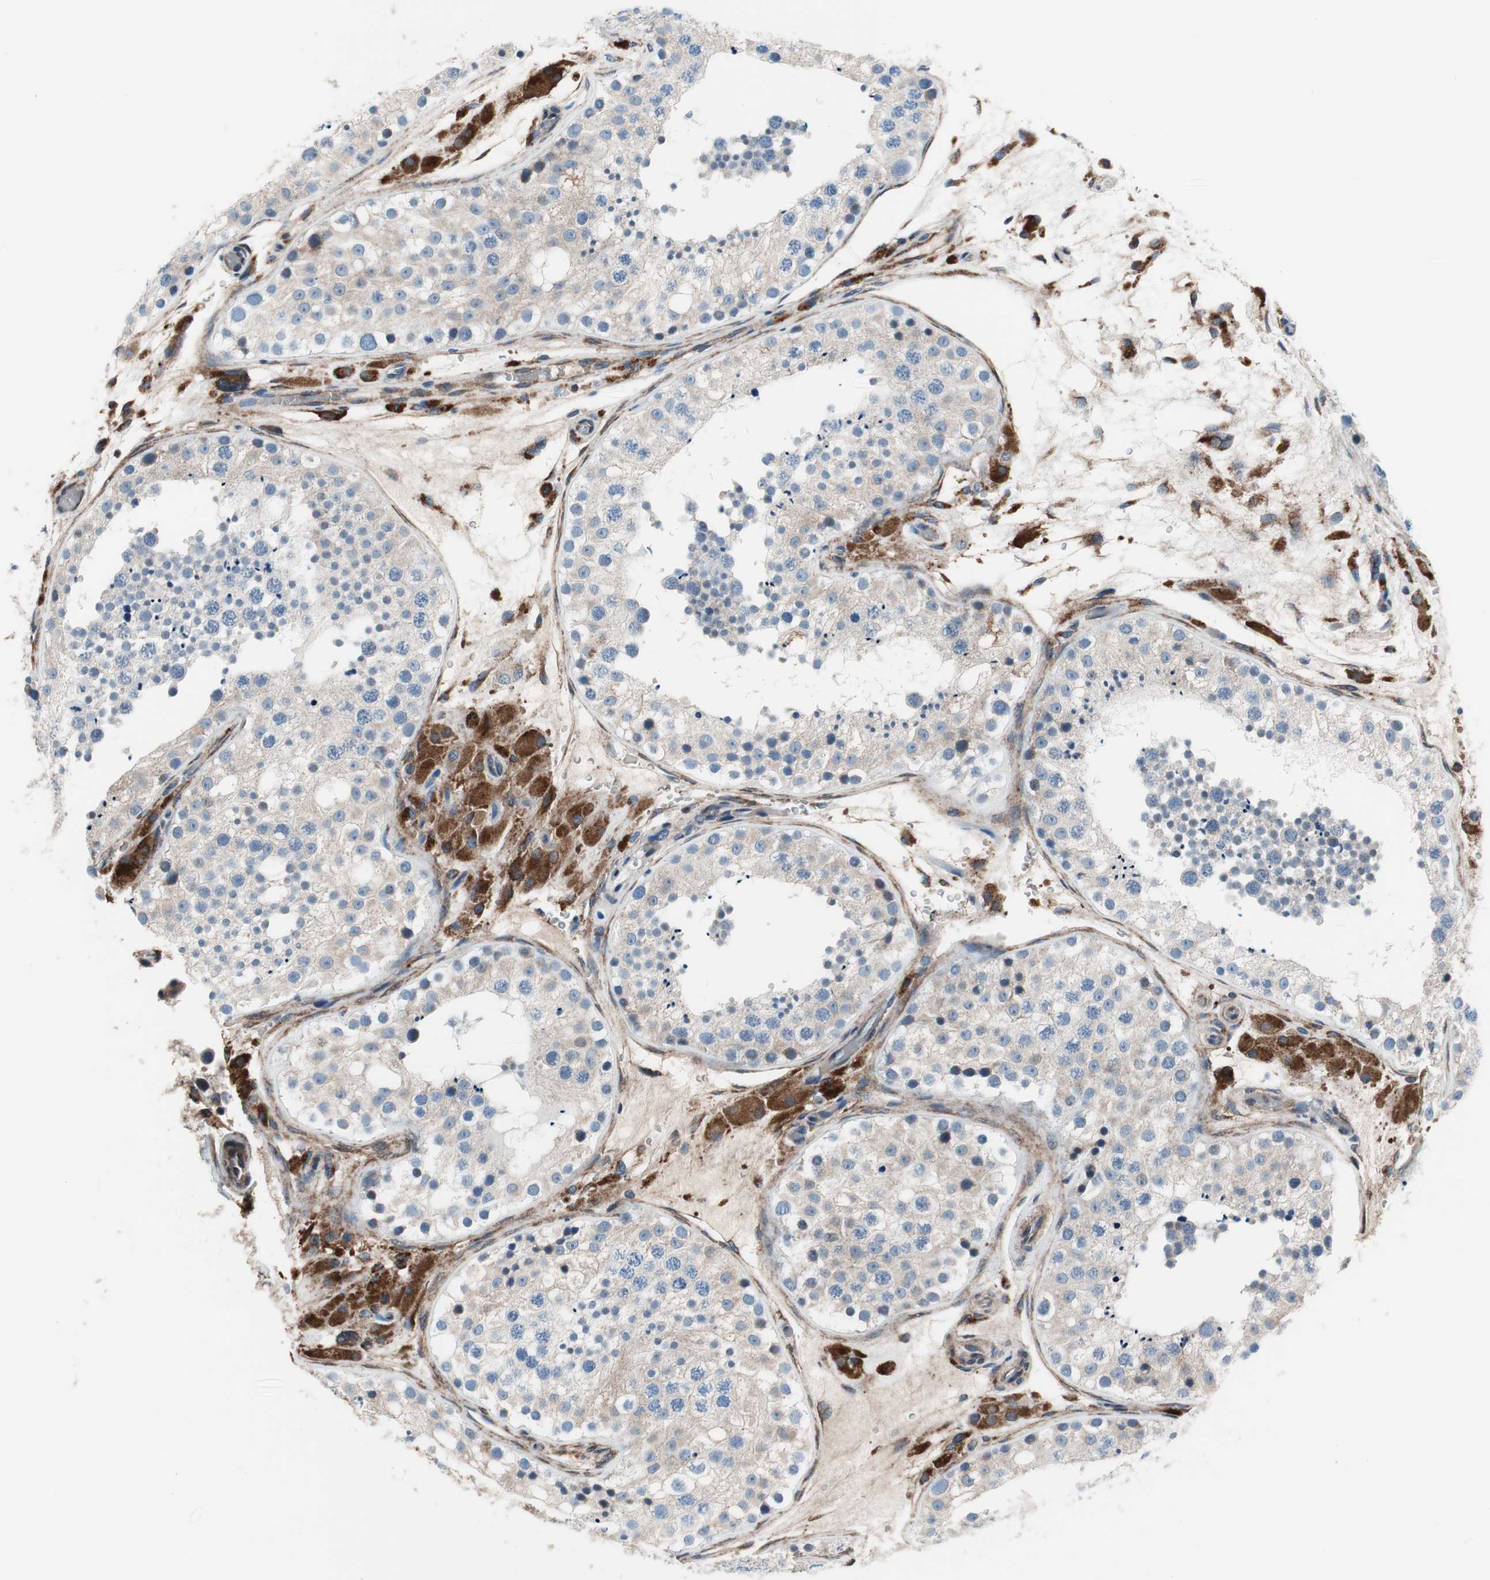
{"staining": {"intensity": "weak", "quantity": ">75%", "location": "cytoplasmic/membranous"}, "tissue": "testis", "cell_type": "Cells in seminiferous ducts", "image_type": "normal", "snomed": [{"axis": "morphology", "description": "Normal tissue, NOS"}, {"axis": "topography", "description": "Testis"}], "caption": "Cells in seminiferous ducts show low levels of weak cytoplasmic/membranous staining in about >75% of cells in normal testis. Using DAB (3,3'-diaminobenzidine) (brown) and hematoxylin (blue) stains, captured at high magnification using brightfield microscopy.", "gene": "PRDX2", "patient": {"sex": "male", "age": 26}}